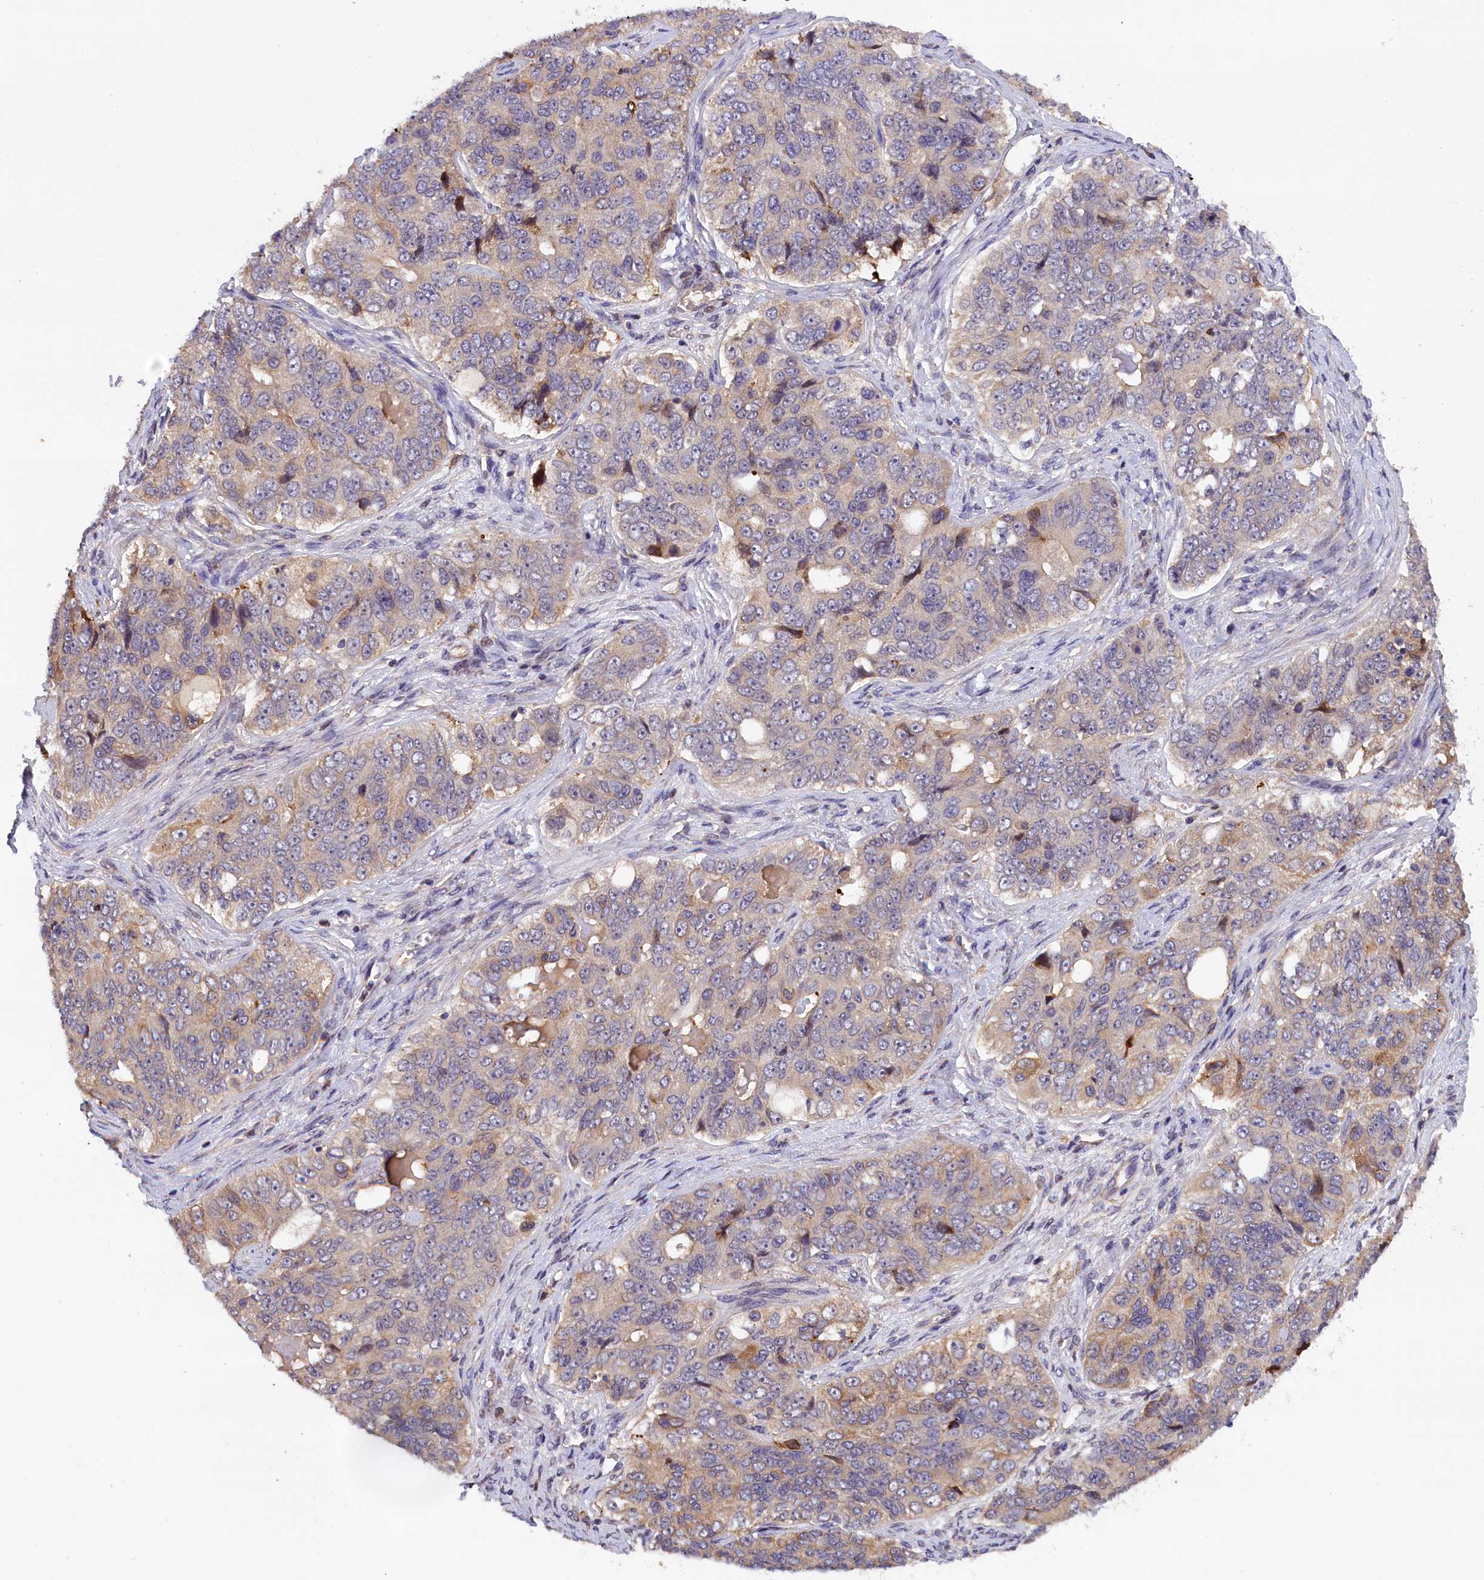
{"staining": {"intensity": "weak", "quantity": "25%-75%", "location": "cytoplasmic/membranous"}, "tissue": "ovarian cancer", "cell_type": "Tumor cells", "image_type": "cancer", "snomed": [{"axis": "morphology", "description": "Carcinoma, endometroid"}, {"axis": "topography", "description": "Ovary"}], "caption": "This image reveals immunohistochemistry staining of endometroid carcinoma (ovarian), with low weak cytoplasmic/membranous expression in approximately 25%-75% of tumor cells.", "gene": "NAIP", "patient": {"sex": "female", "age": 51}}